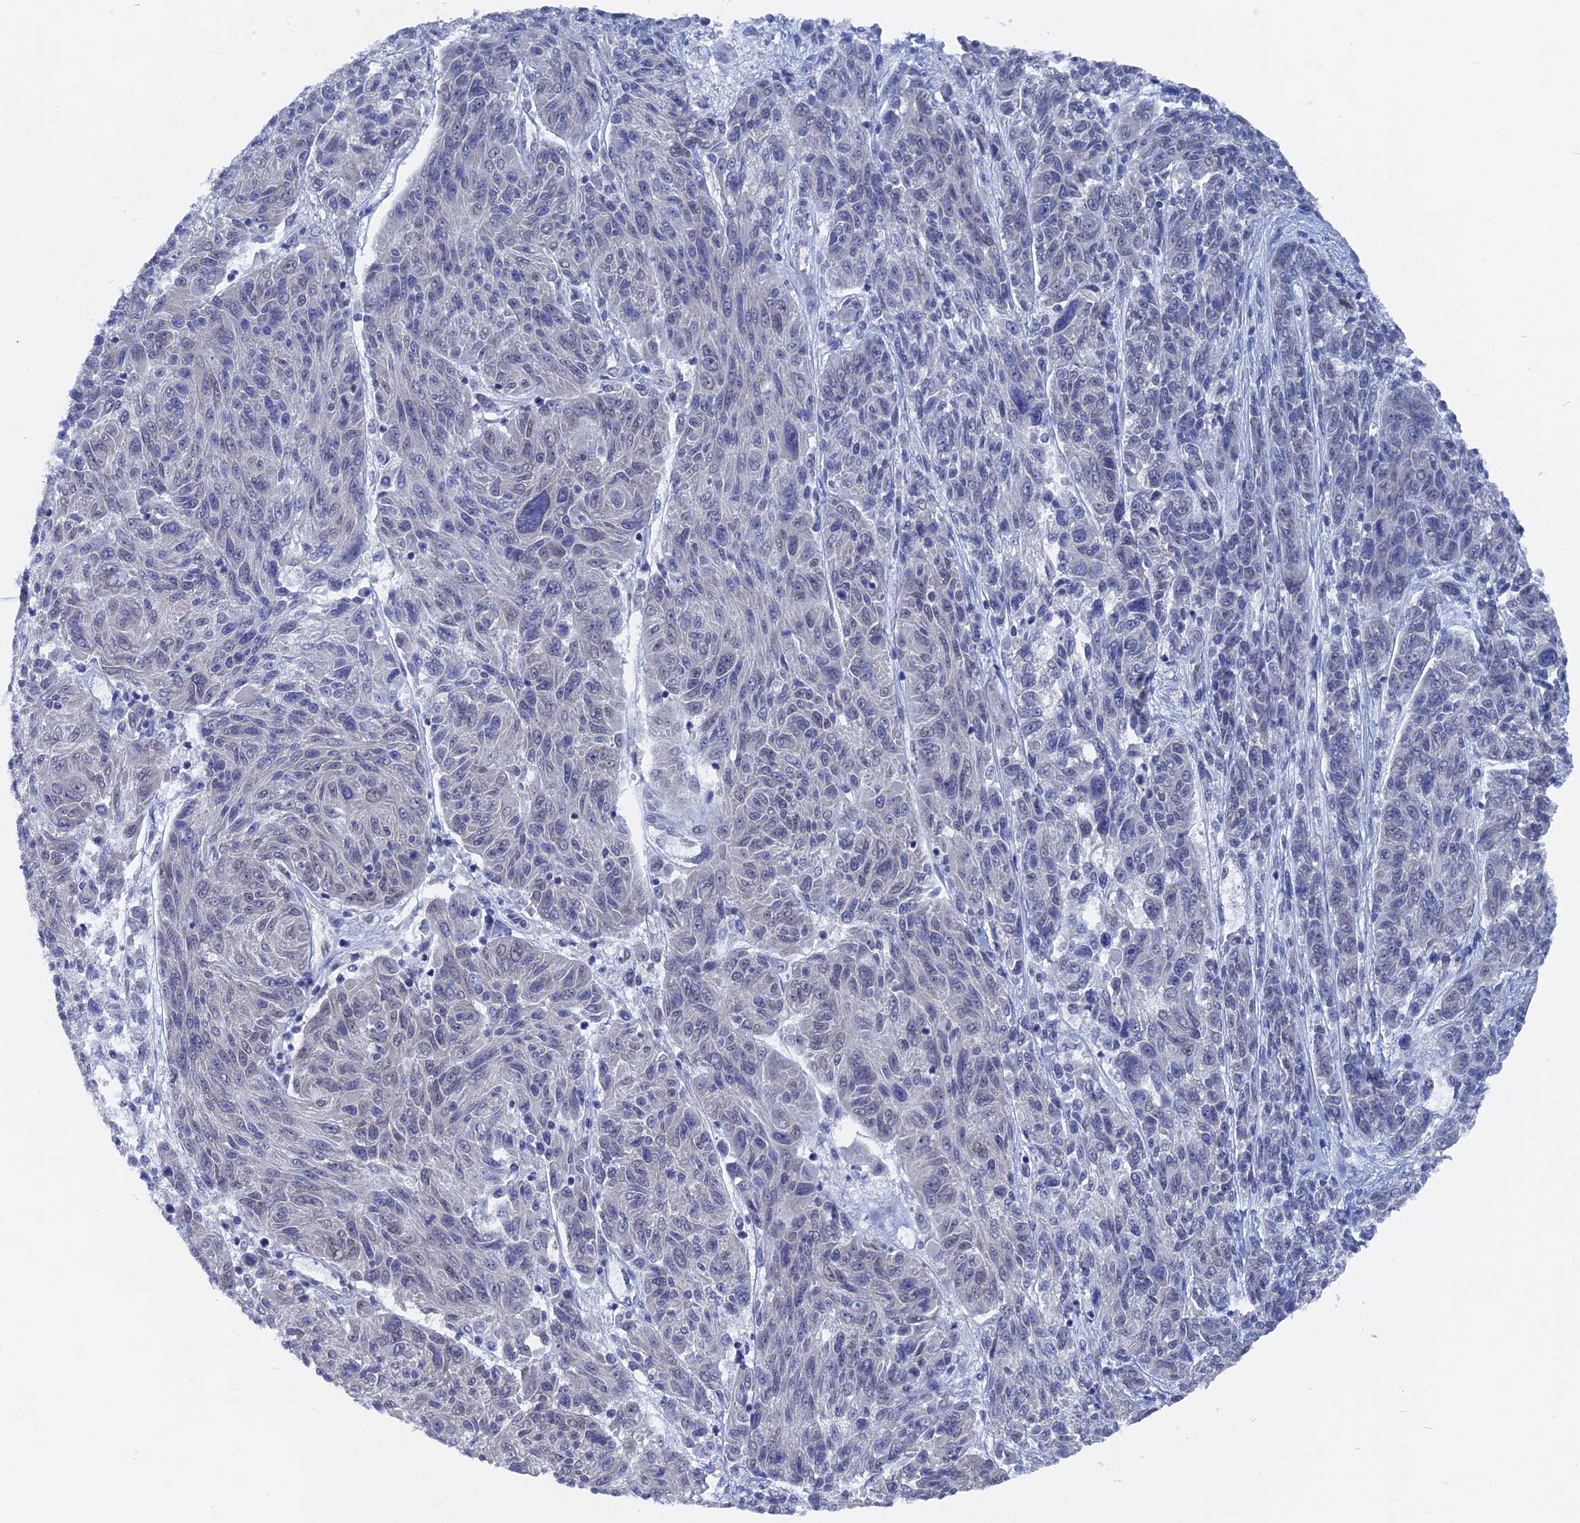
{"staining": {"intensity": "negative", "quantity": "none", "location": "none"}, "tissue": "melanoma", "cell_type": "Tumor cells", "image_type": "cancer", "snomed": [{"axis": "morphology", "description": "Malignant melanoma, NOS"}, {"axis": "topography", "description": "Skin"}], "caption": "An image of human malignant melanoma is negative for staining in tumor cells.", "gene": "MTRF1", "patient": {"sex": "male", "age": 53}}